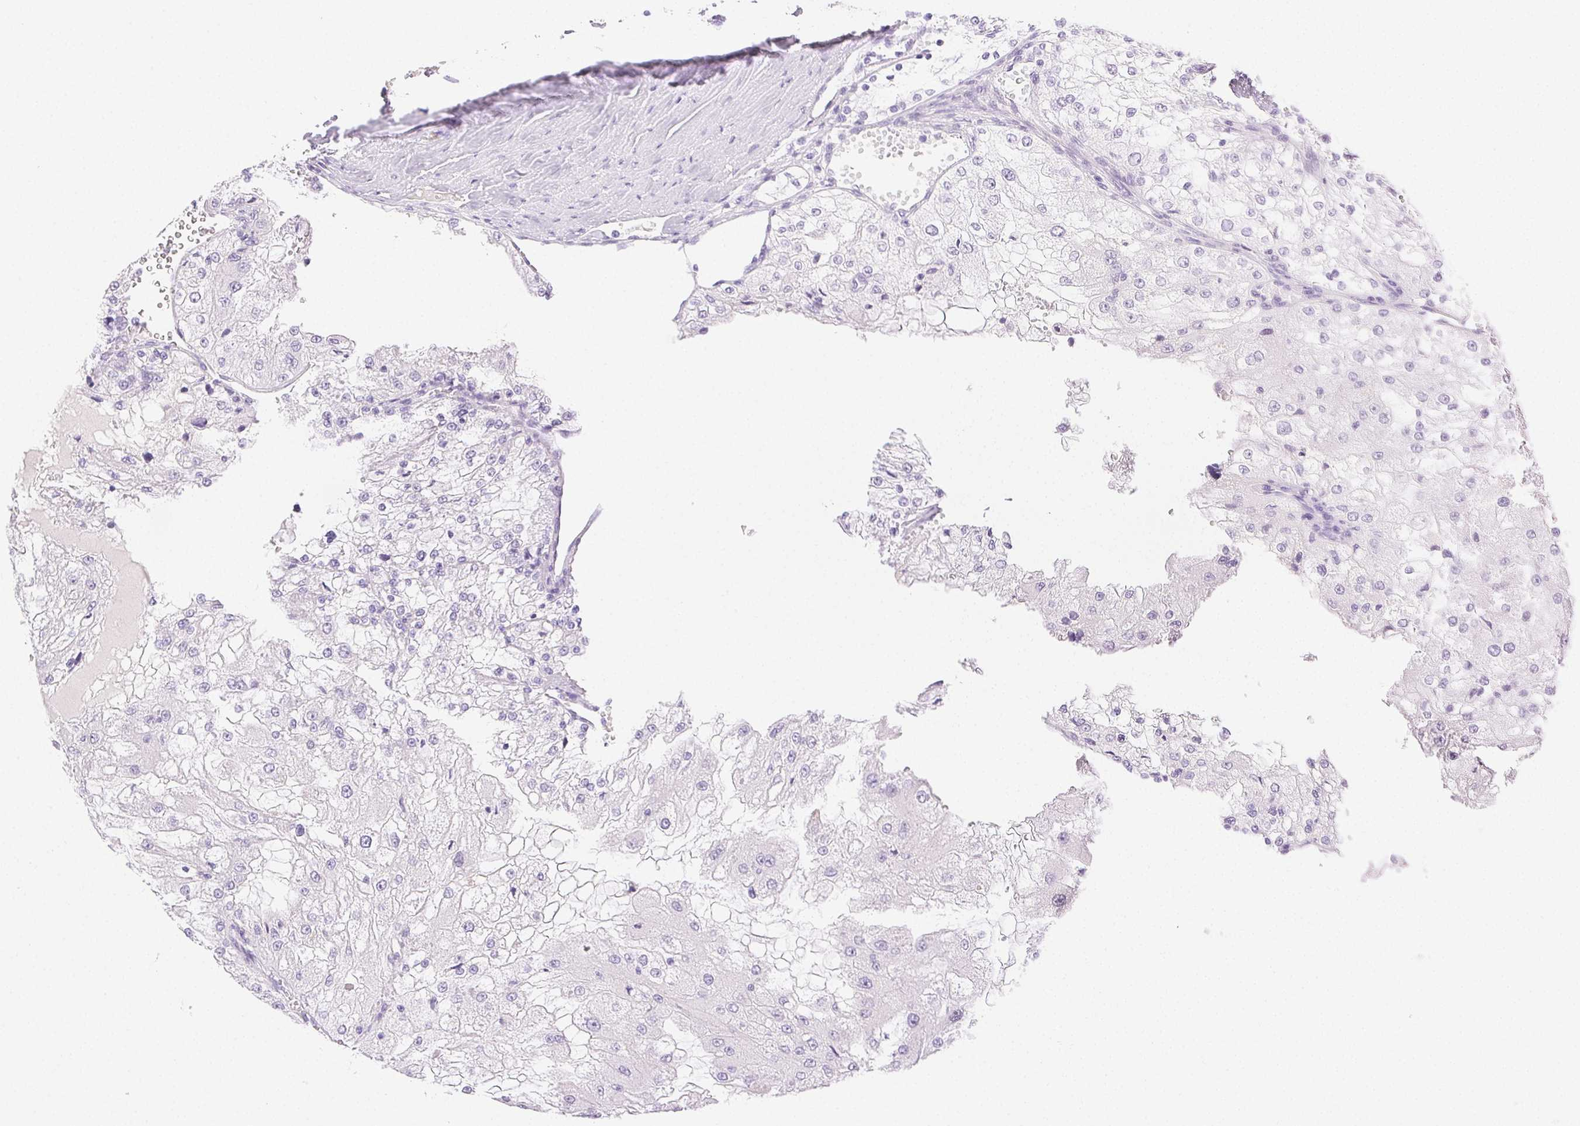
{"staining": {"intensity": "negative", "quantity": "none", "location": "none"}, "tissue": "renal cancer", "cell_type": "Tumor cells", "image_type": "cancer", "snomed": [{"axis": "morphology", "description": "Adenocarcinoma, NOS"}, {"axis": "topography", "description": "Kidney"}], "caption": "IHC of adenocarcinoma (renal) reveals no staining in tumor cells.", "gene": "SPACA4", "patient": {"sex": "female", "age": 74}}